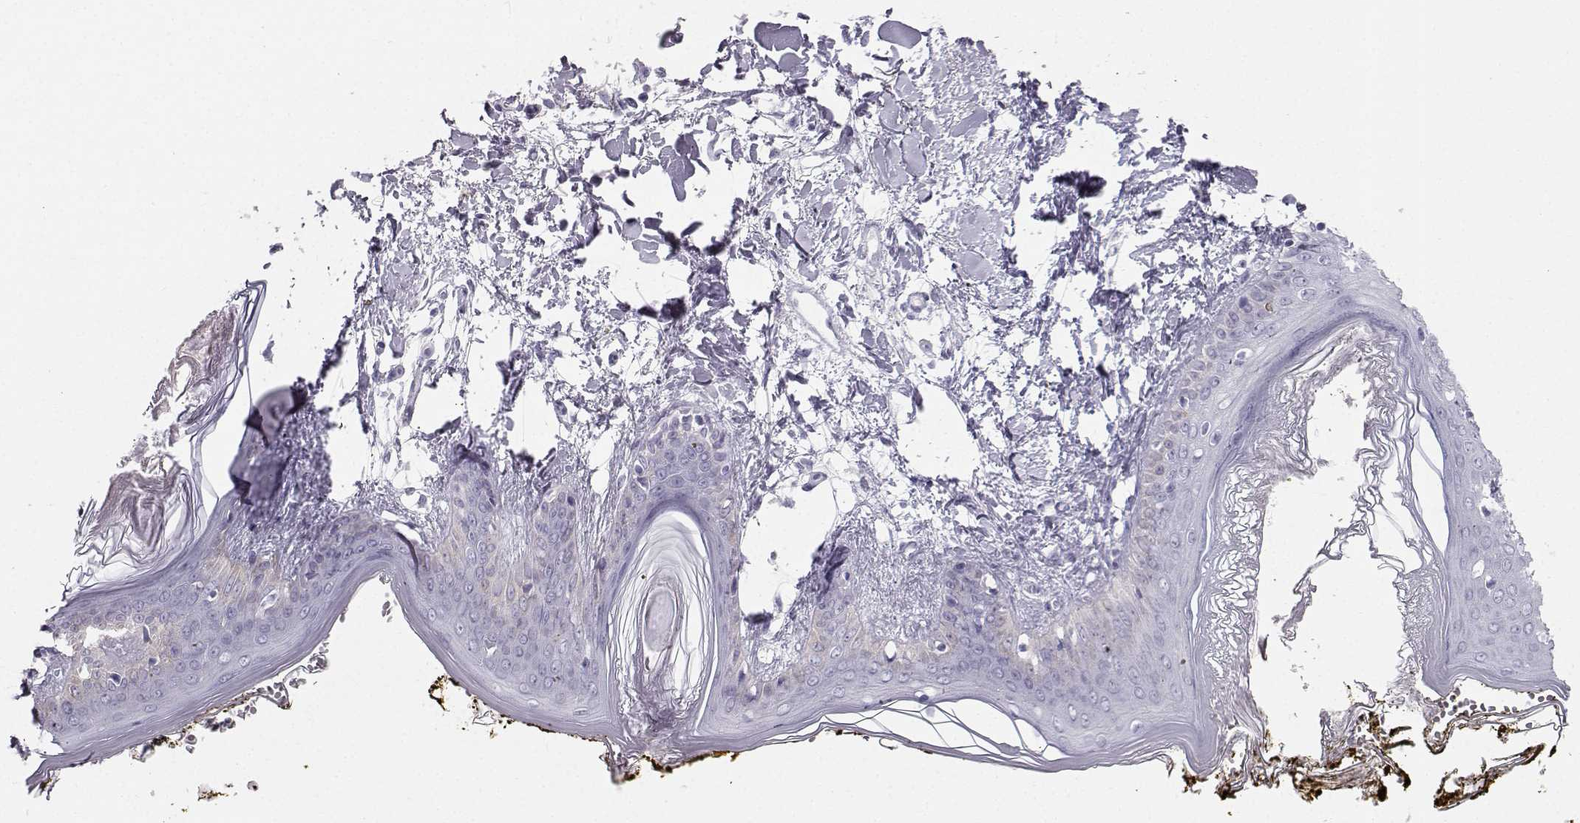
{"staining": {"intensity": "negative", "quantity": "none", "location": "none"}, "tissue": "skin", "cell_type": "Fibroblasts", "image_type": "normal", "snomed": [{"axis": "morphology", "description": "Normal tissue, NOS"}, {"axis": "topography", "description": "Skin"}], "caption": "DAB (3,3'-diaminobenzidine) immunohistochemical staining of benign human skin displays no significant positivity in fibroblasts.", "gene": "IQCD", "patient": {"sex": "female", "age": 34}}